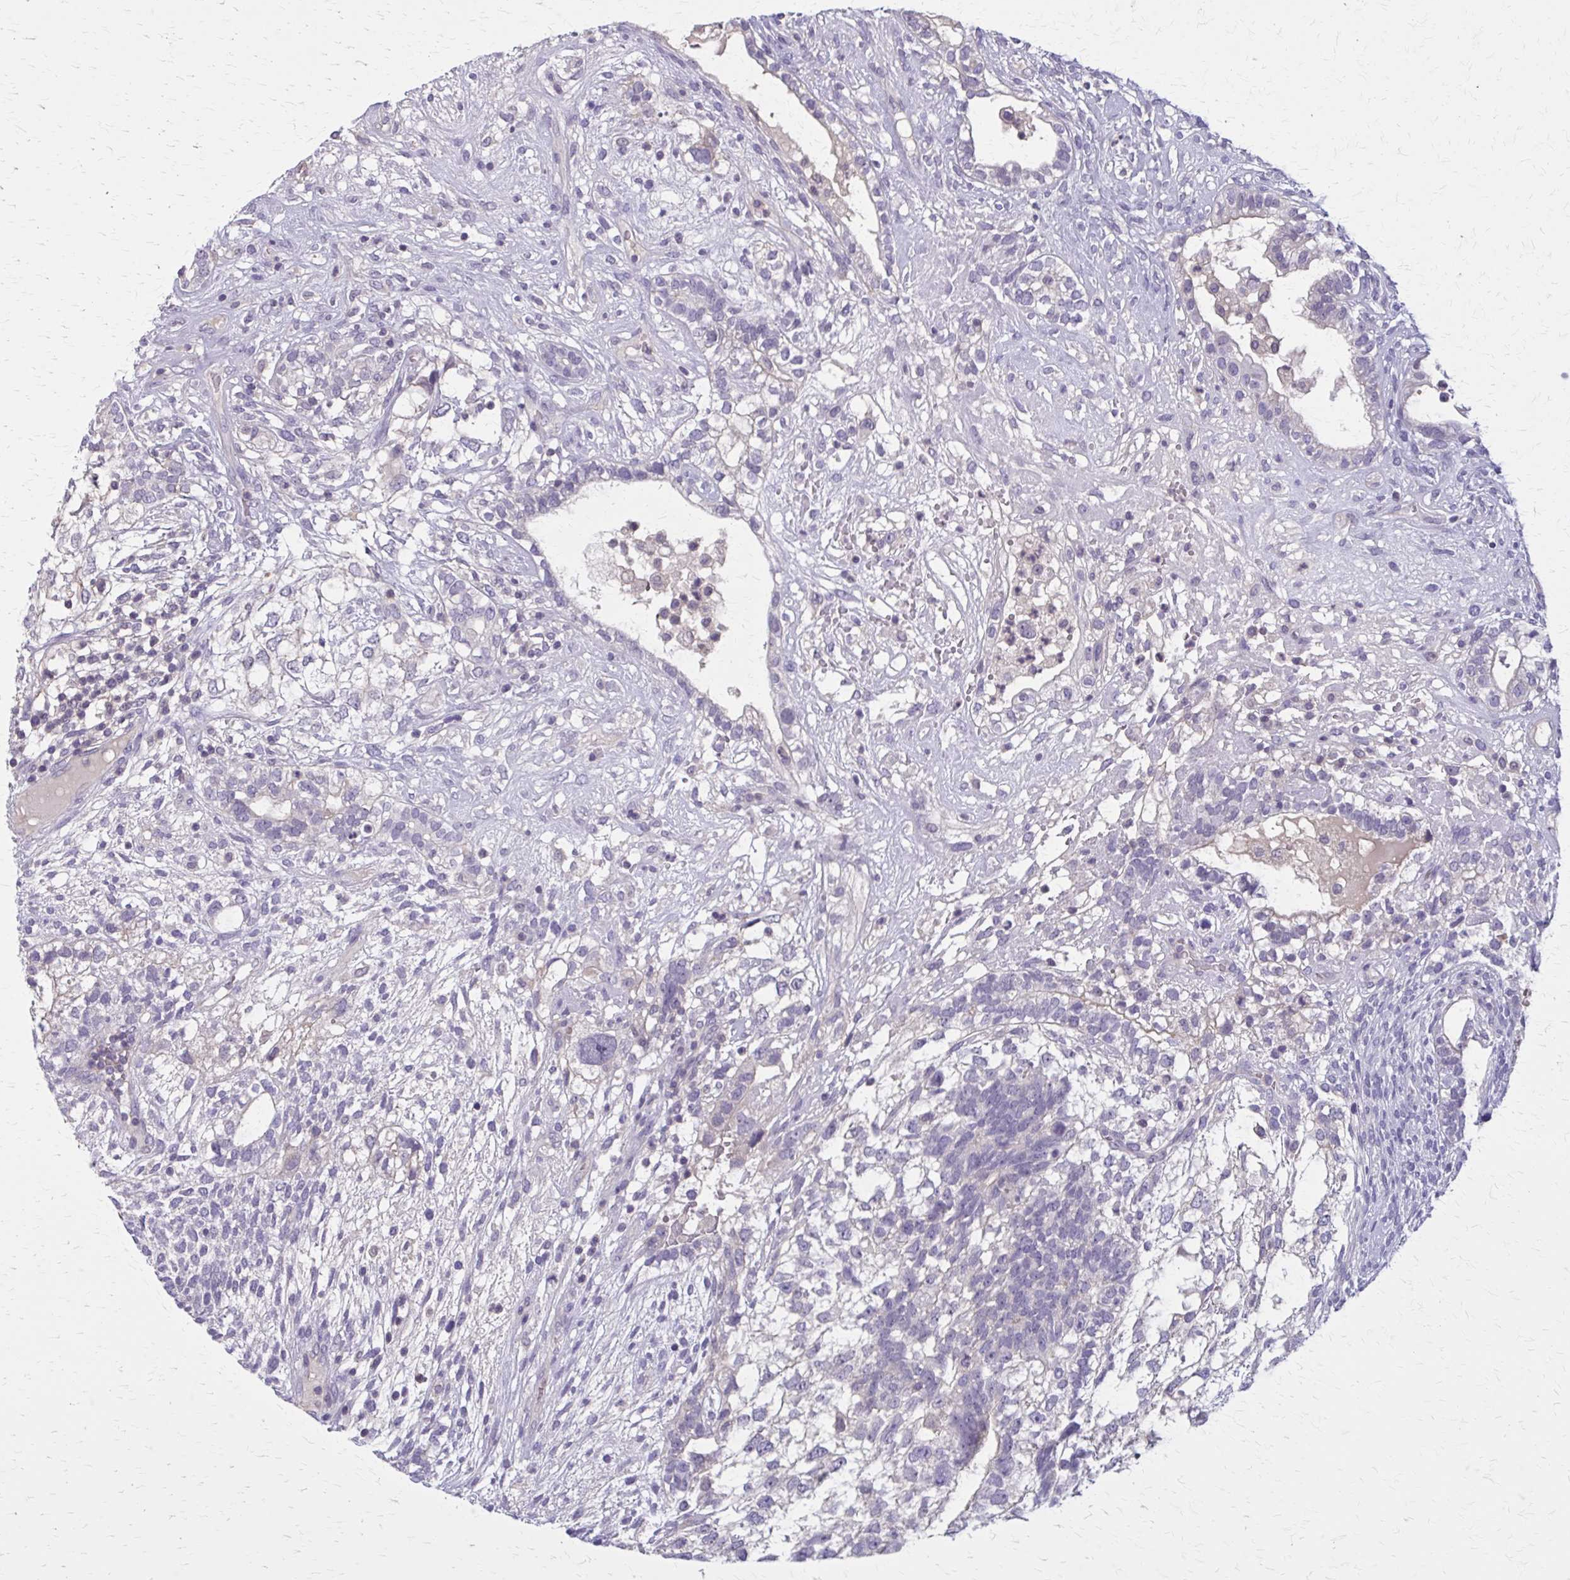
{"staining": {"intensity": "negative", "quantity": "none", "location": "none"}, "tissue": "testis cancer", "cell_type": "Tumor cells", "image_type": "cancer", "snomed": [{"axis": "morphology", "description": "Seminoma, NOS"}, {"axis": "morphology", "description": "Carcinoma, Embryonal, NOS"}, {"axis": "topography", "description": "Testis"}], "caption": "Immunohistochemistry (IHC) of testis cancer (seminoma) exhibits no positivity in tumor cells.", "gene": "OR4A47", "patient": {"sex": "male", "age": 41}}